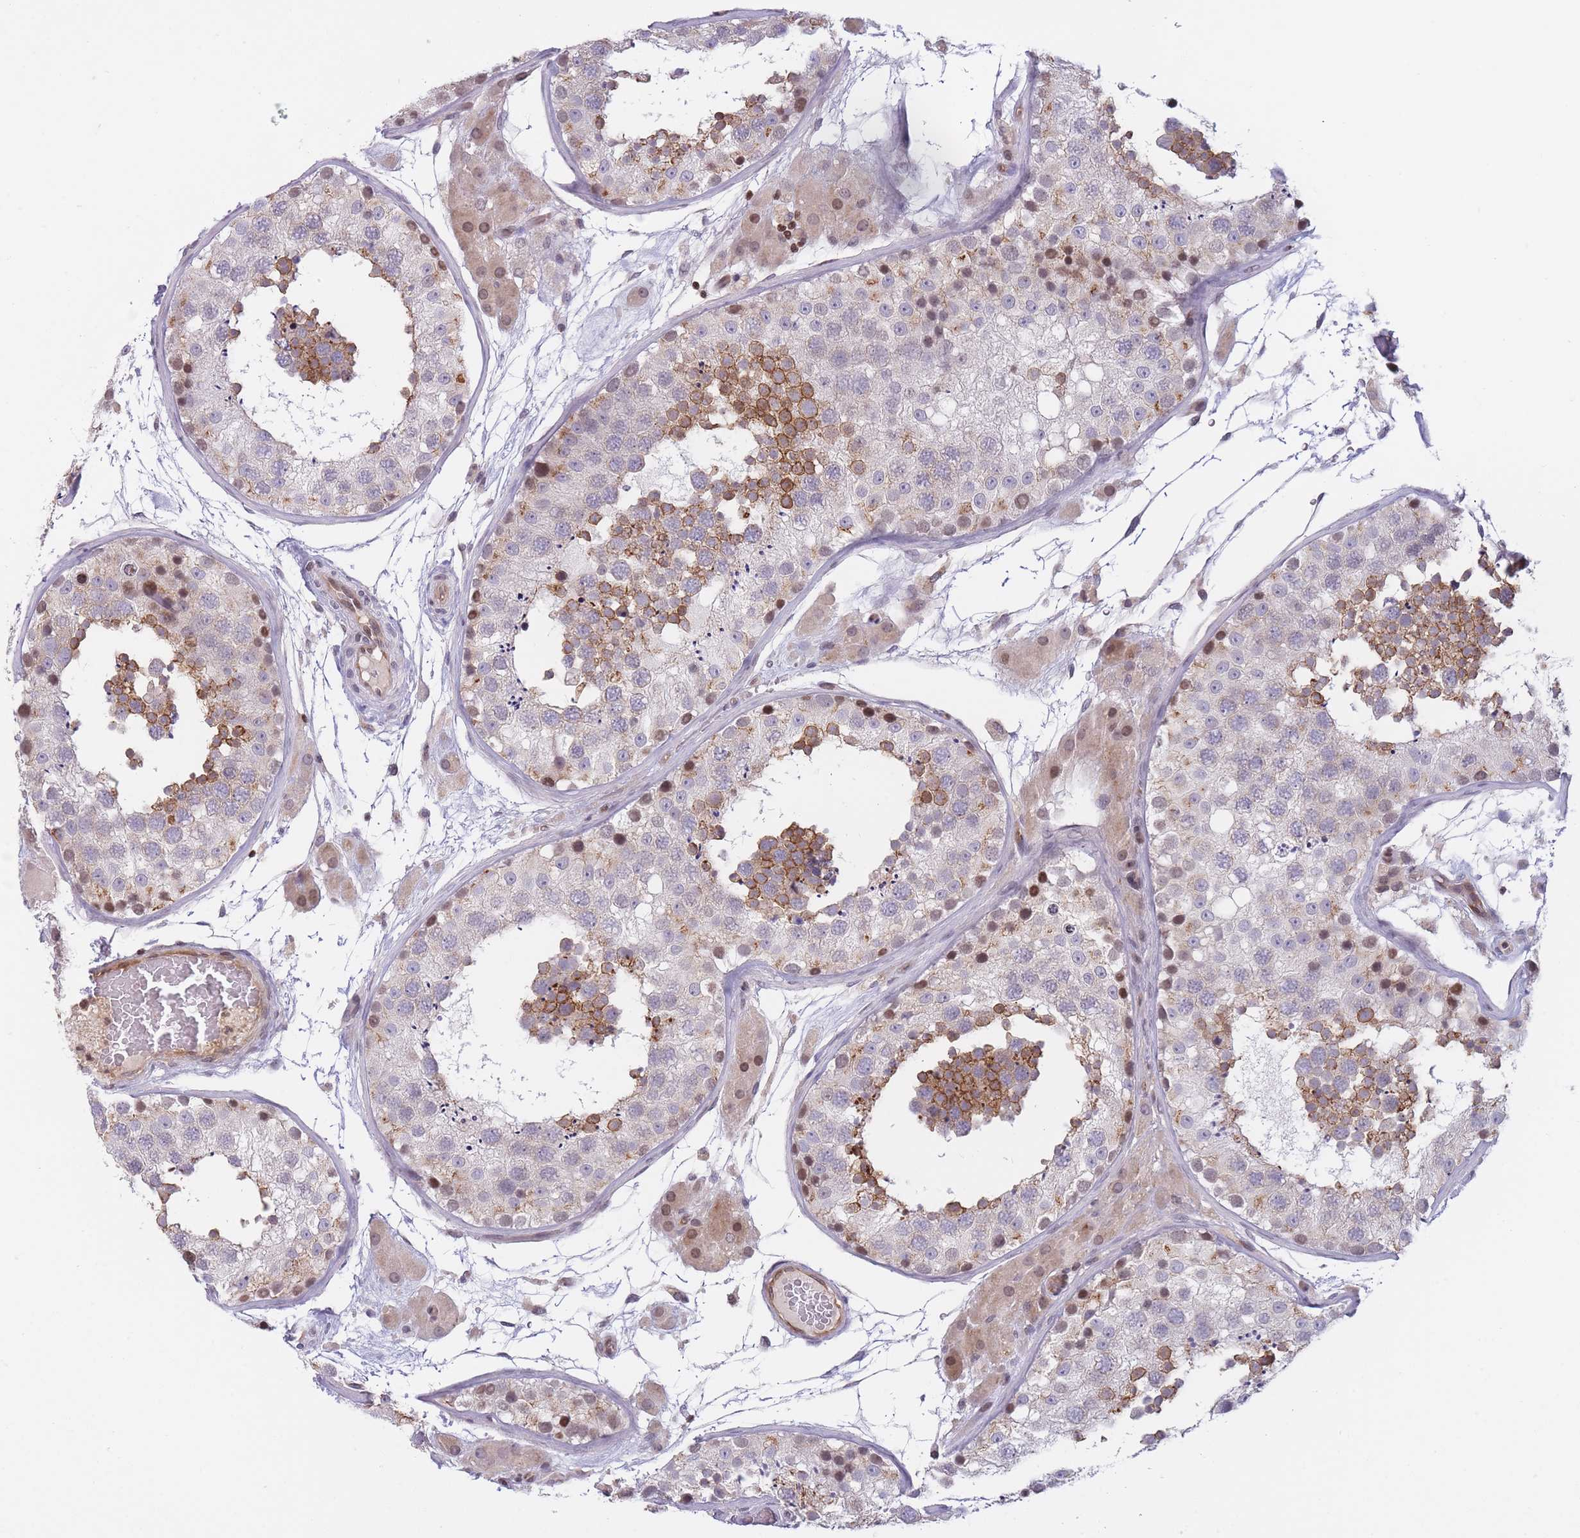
{"staining": {"intensity": "moderate", "quantity": "<25%", "location": "cytoplasmic/membranous"}, "tissue": "testis", "cell_type": "Cells in seminiferous ducts", "image_type": "normal", "snomed": [{"axis": "morphology", "description": "Normal tissue, NOS"}, {"axis": "topography", "description": "Testis"}], "caption": "A brown stain shows moderate cytoplasmic/membranous expression of a protein in cells in seminiferous ducts of normal human testis. (IHC, brightfield microscopy, high magnification).", "gene": "SLC35F5", "patient": {"sex": "male", "age": 26}}